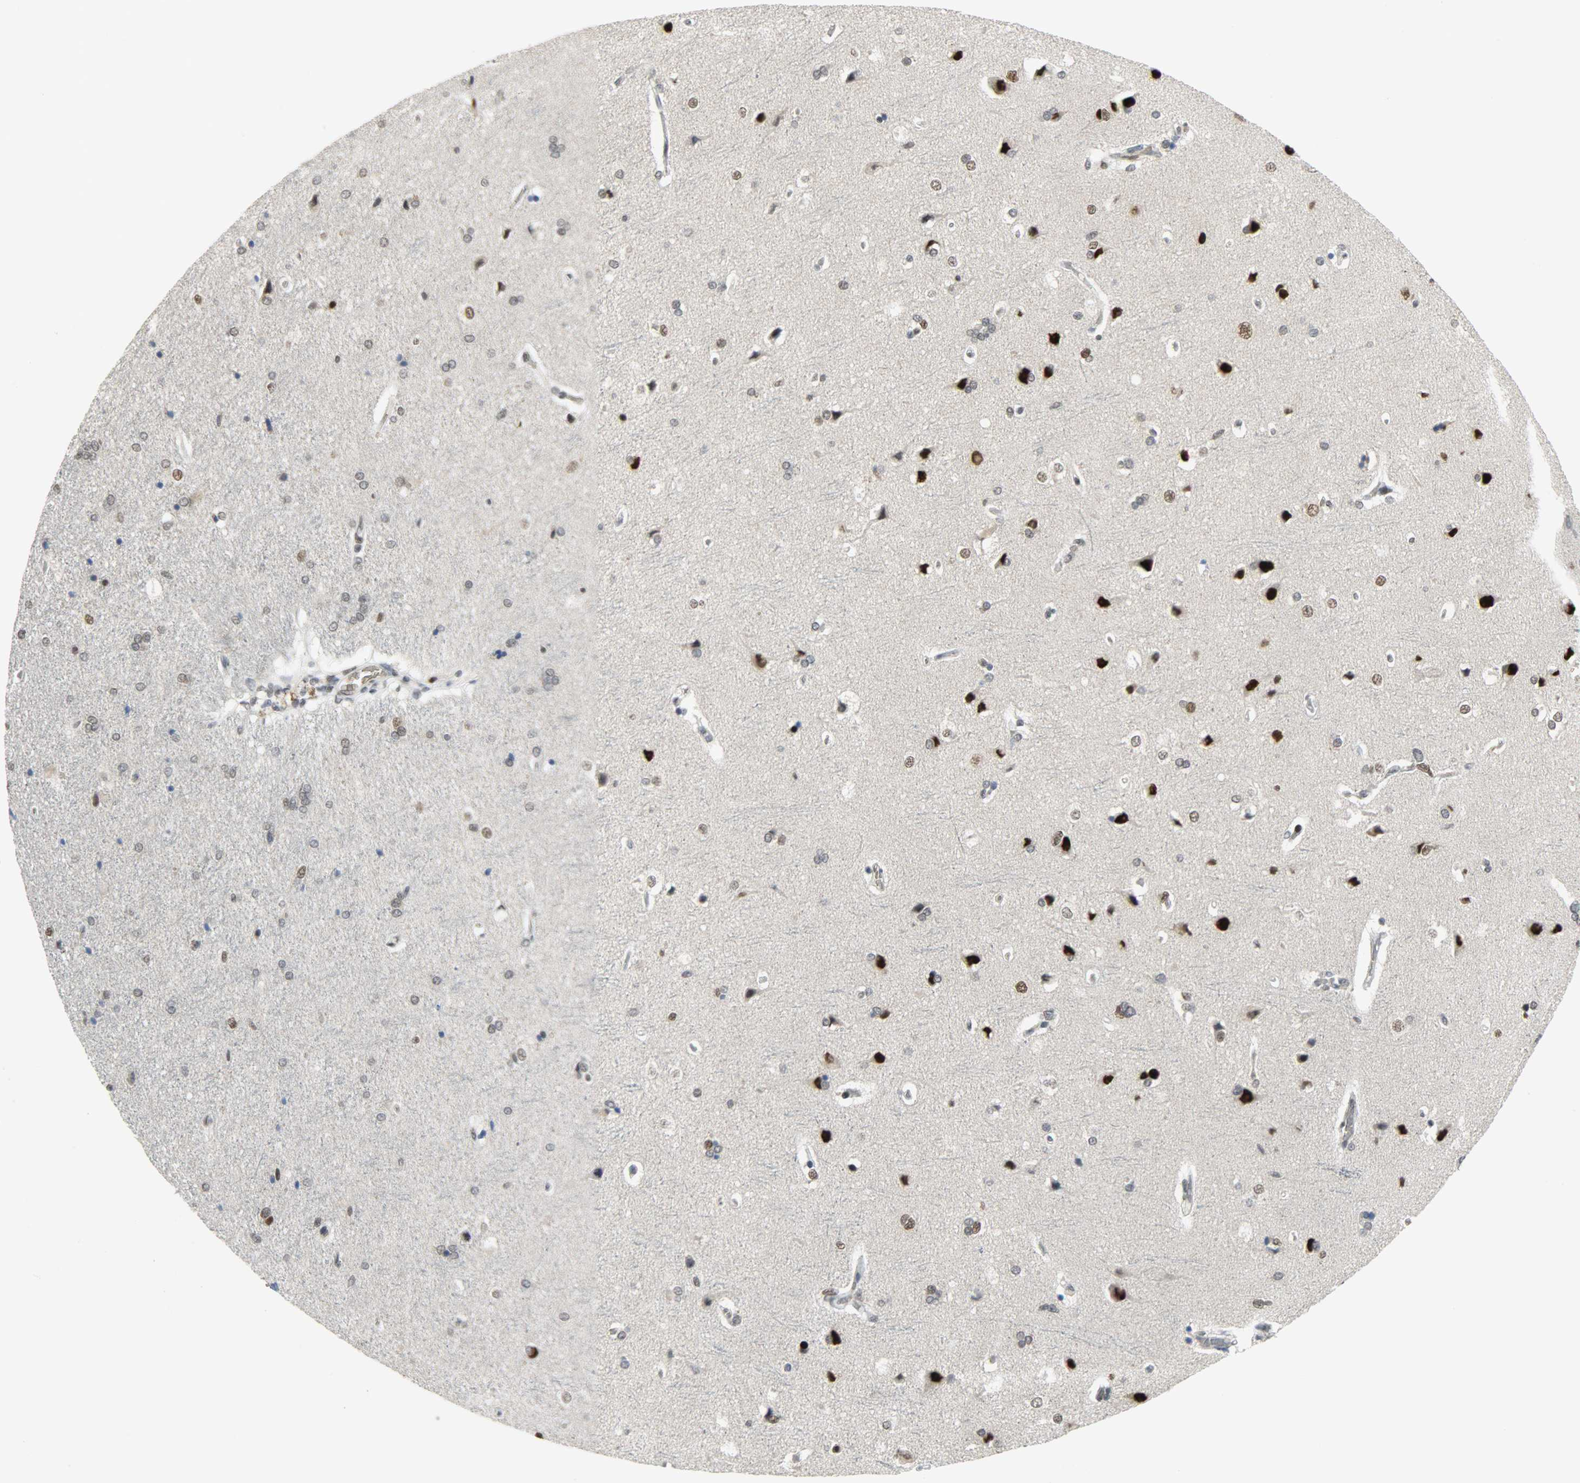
{"staining": {"intensity": "negative", "quantity": "none", "location": "none"}, "tissue": "cerebral cortex", "cell_type": "Endothelial cells", "image_type": "normal", "snomed": [{"axis": "morphology", "description": "Normal tissue, NOS"}, {"axis": "topography", "description": "Cerebral cortex"}], "caption": "High magnification brightfield microscopy of normal cerebral cortex stained with DAB (brown) and counterstained with hematoxylin (blue): endothelial cells show no significant positivity.", "gene": "SNAI1", "patient": {"sex": "male", "age": 62}}